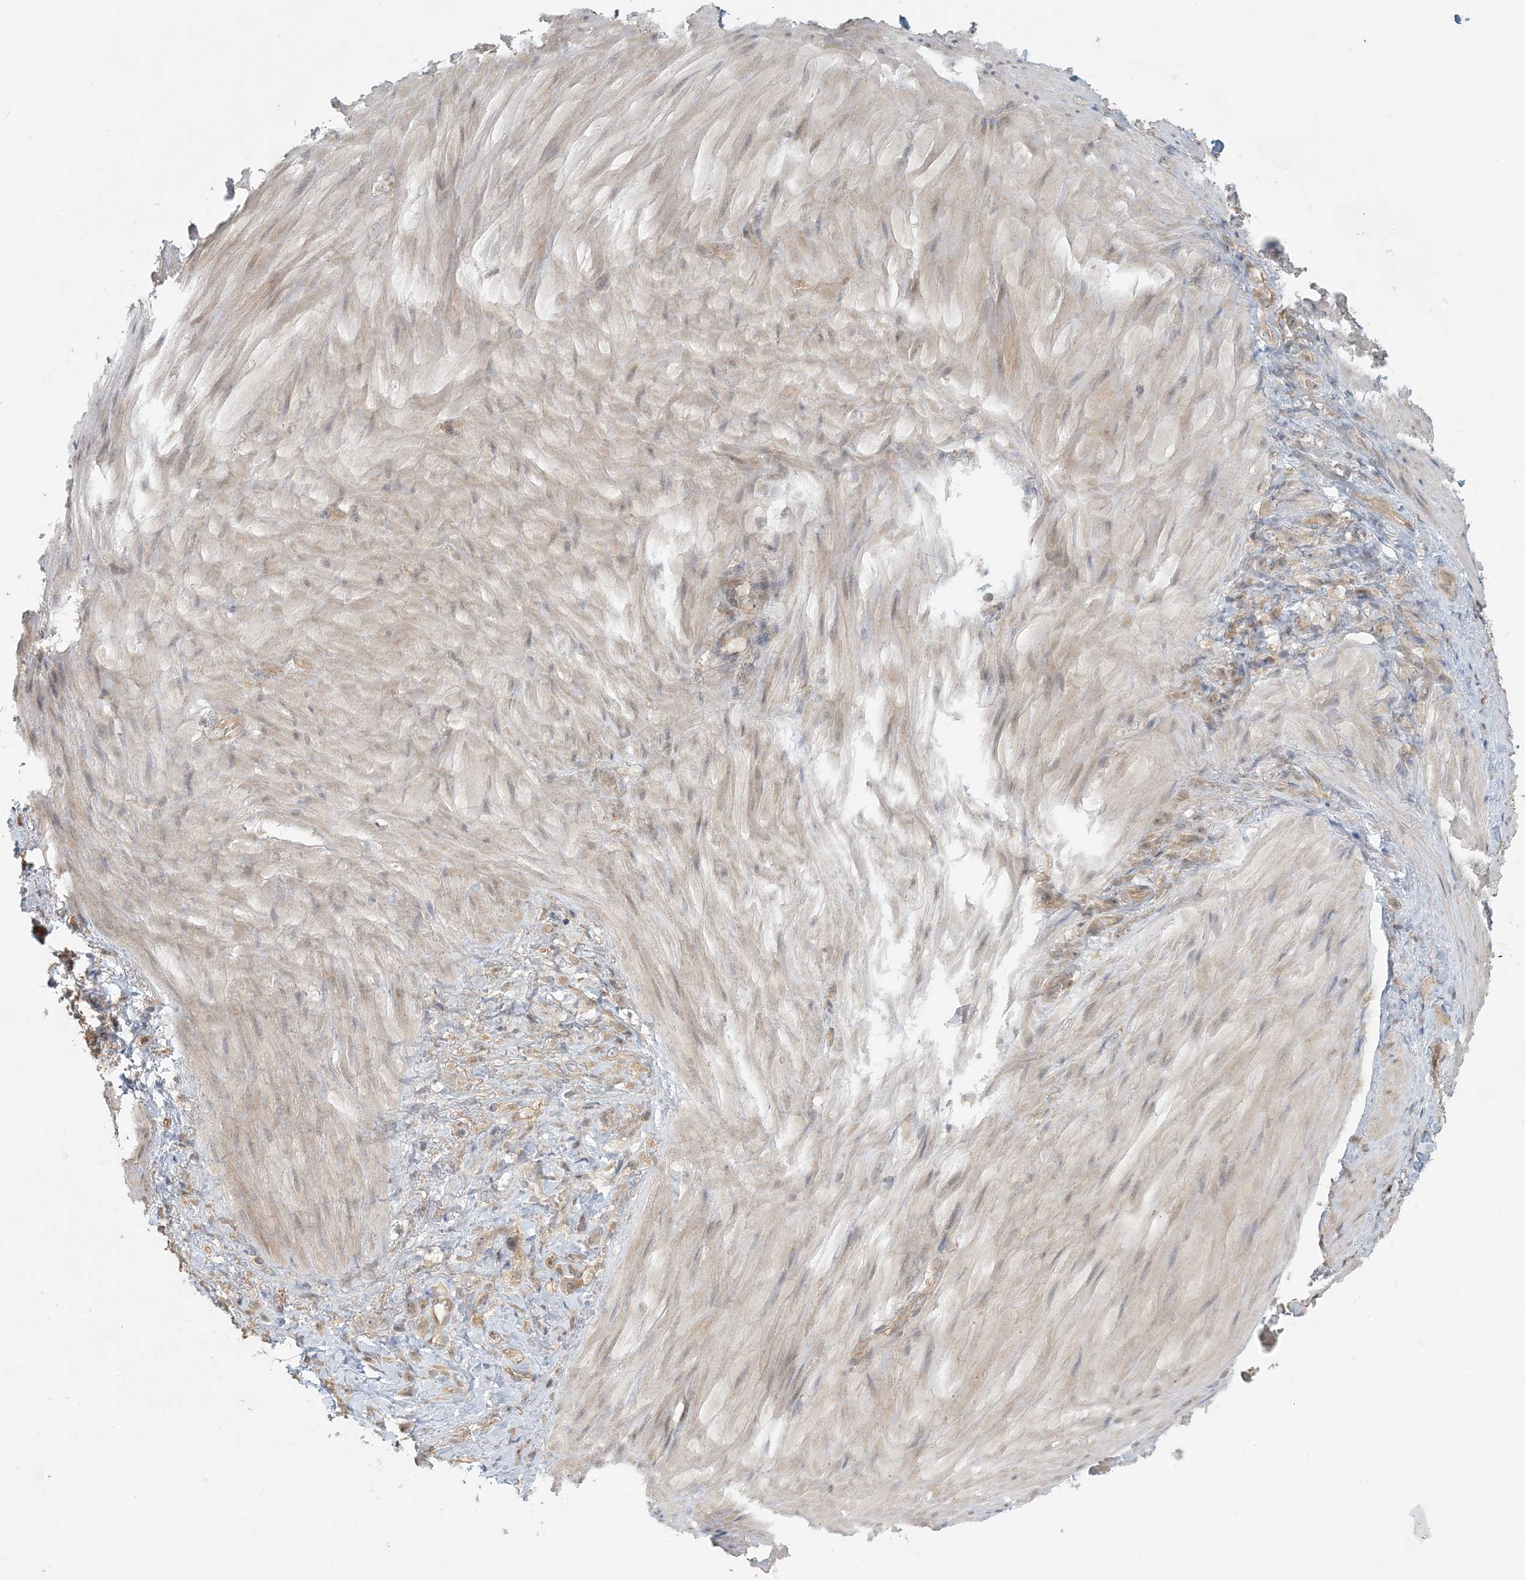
{"staining": {"intensity": "weak", "quantity": ">75%", "location": "cytoplasmic/membranous"}, "tissue": "stomach cancer", "cell_type": "Tumor cells", "image_type": "cancer", "snomed": [{"axis": "morphology", "description": "Normal tissue, NOS"}, {"axis": "morphology", "description": "Adenocarcinoma, NOS"}, {"axis": "topography", "description": "Stomach"}], "caption": "The immunohistochemical stain shows weak cytoplasmic/membranous positivity in tumor cells of stomach cancer tissue. Immunohistochemistry (ihc) stains the protein in brown and the nuclei are stained blue.", "gene": "OBI1", "patient": {"sex": "male", "age": 82}}